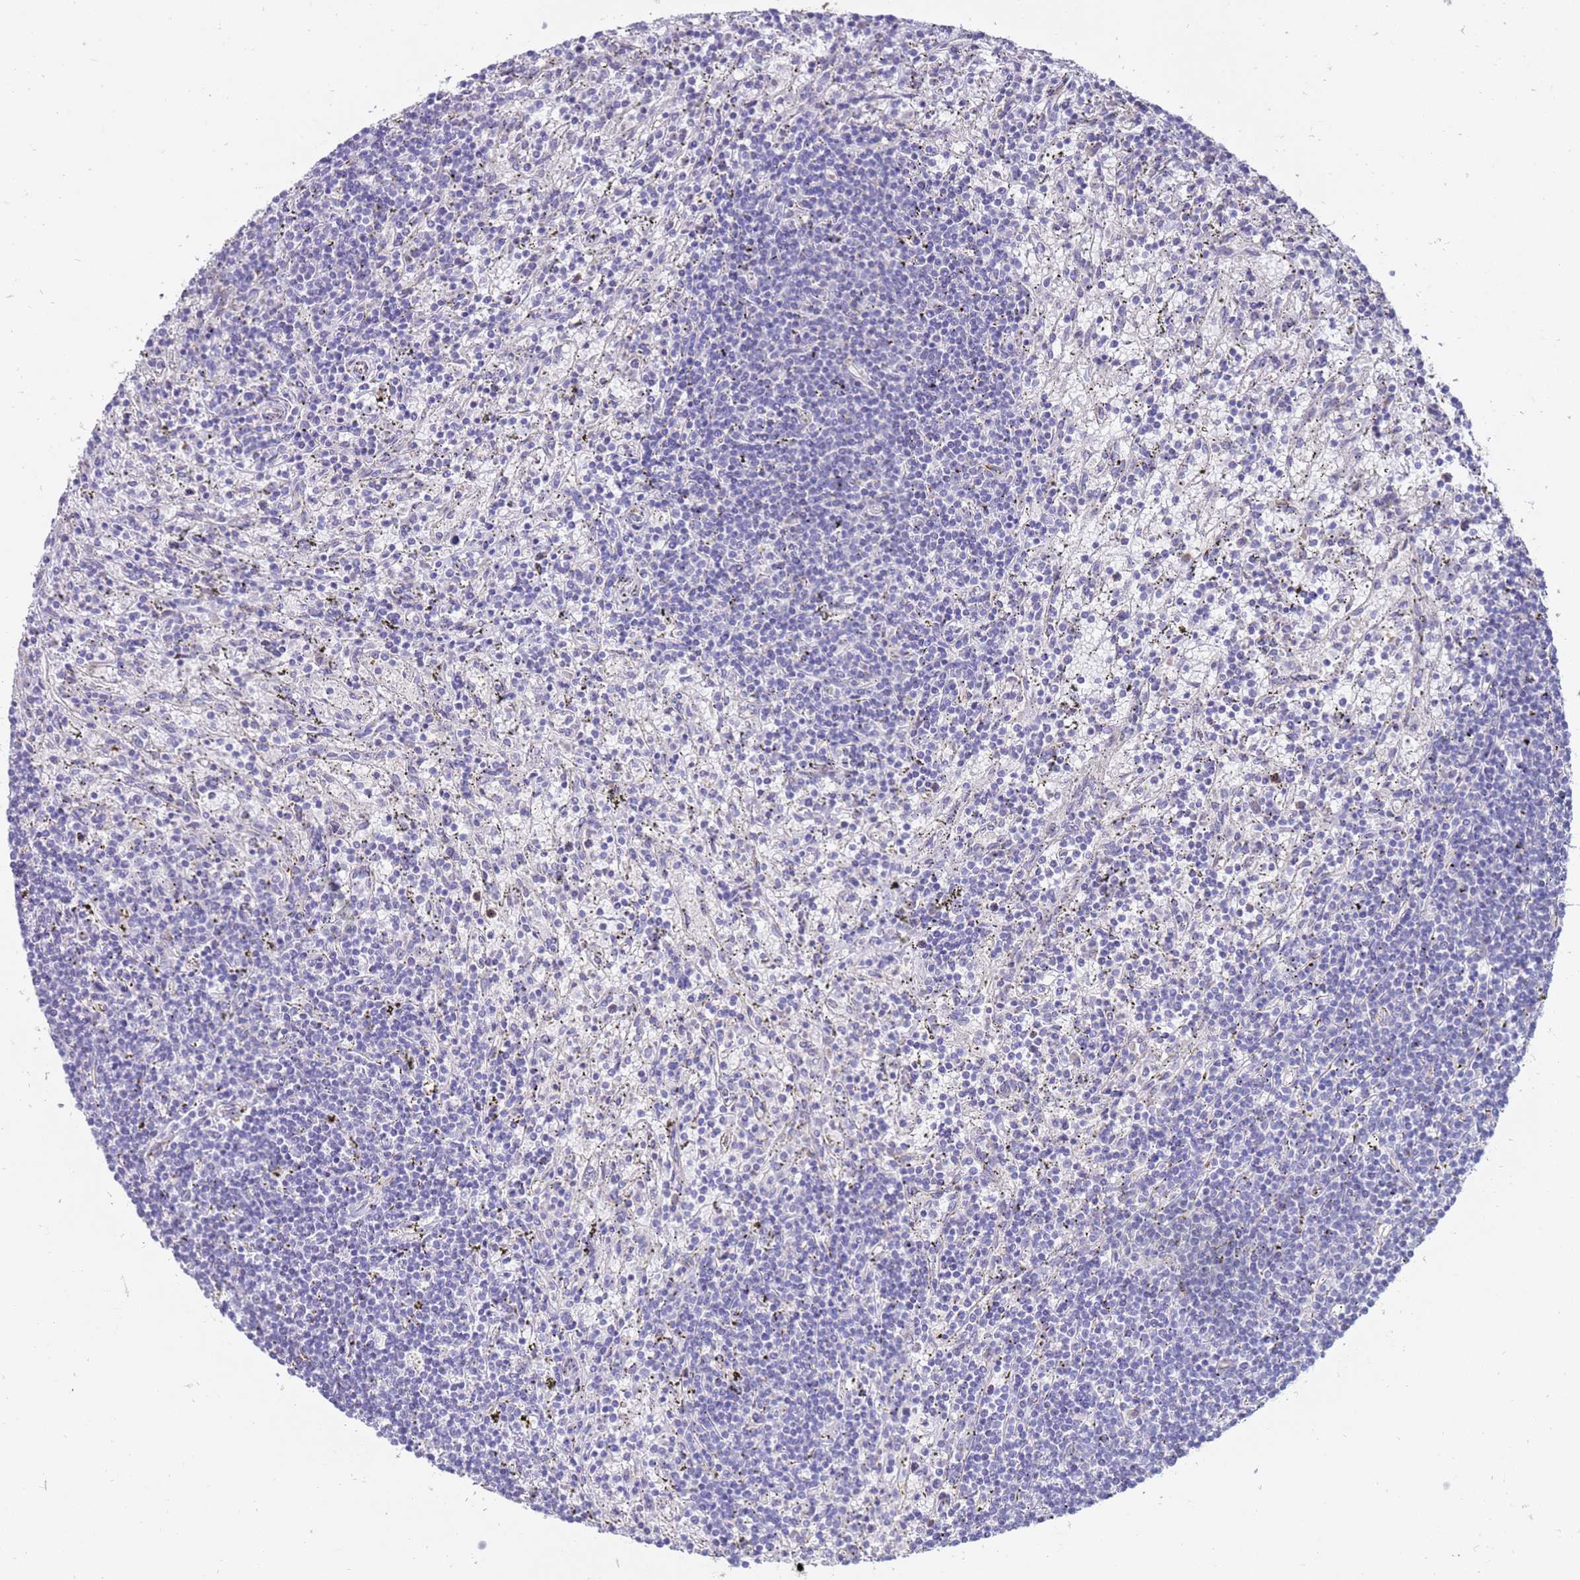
{"staining": {"intensity": "negative", "quantity": "none", "location": "none"}, "tissue": "lymphoma", "cell_type": "Tumor cells", "image_type": "cancer", "snomed": [{"axis": "morphology", "description": "Malignant lymphoma, non-Hodgkin's type, Low grade"}, {"axis": "topography", "description": "Spleen"}], "caption": "IHC image of human lymphoma stained for a protein (brown), which shows no expression in tumor cells. (DAB (3,3'-diaminobenzidine) immunohistochemistry with hematoxylin counter stain).", "gene": "NMUR2", "patient": {"sex": "male", "age": 76}}